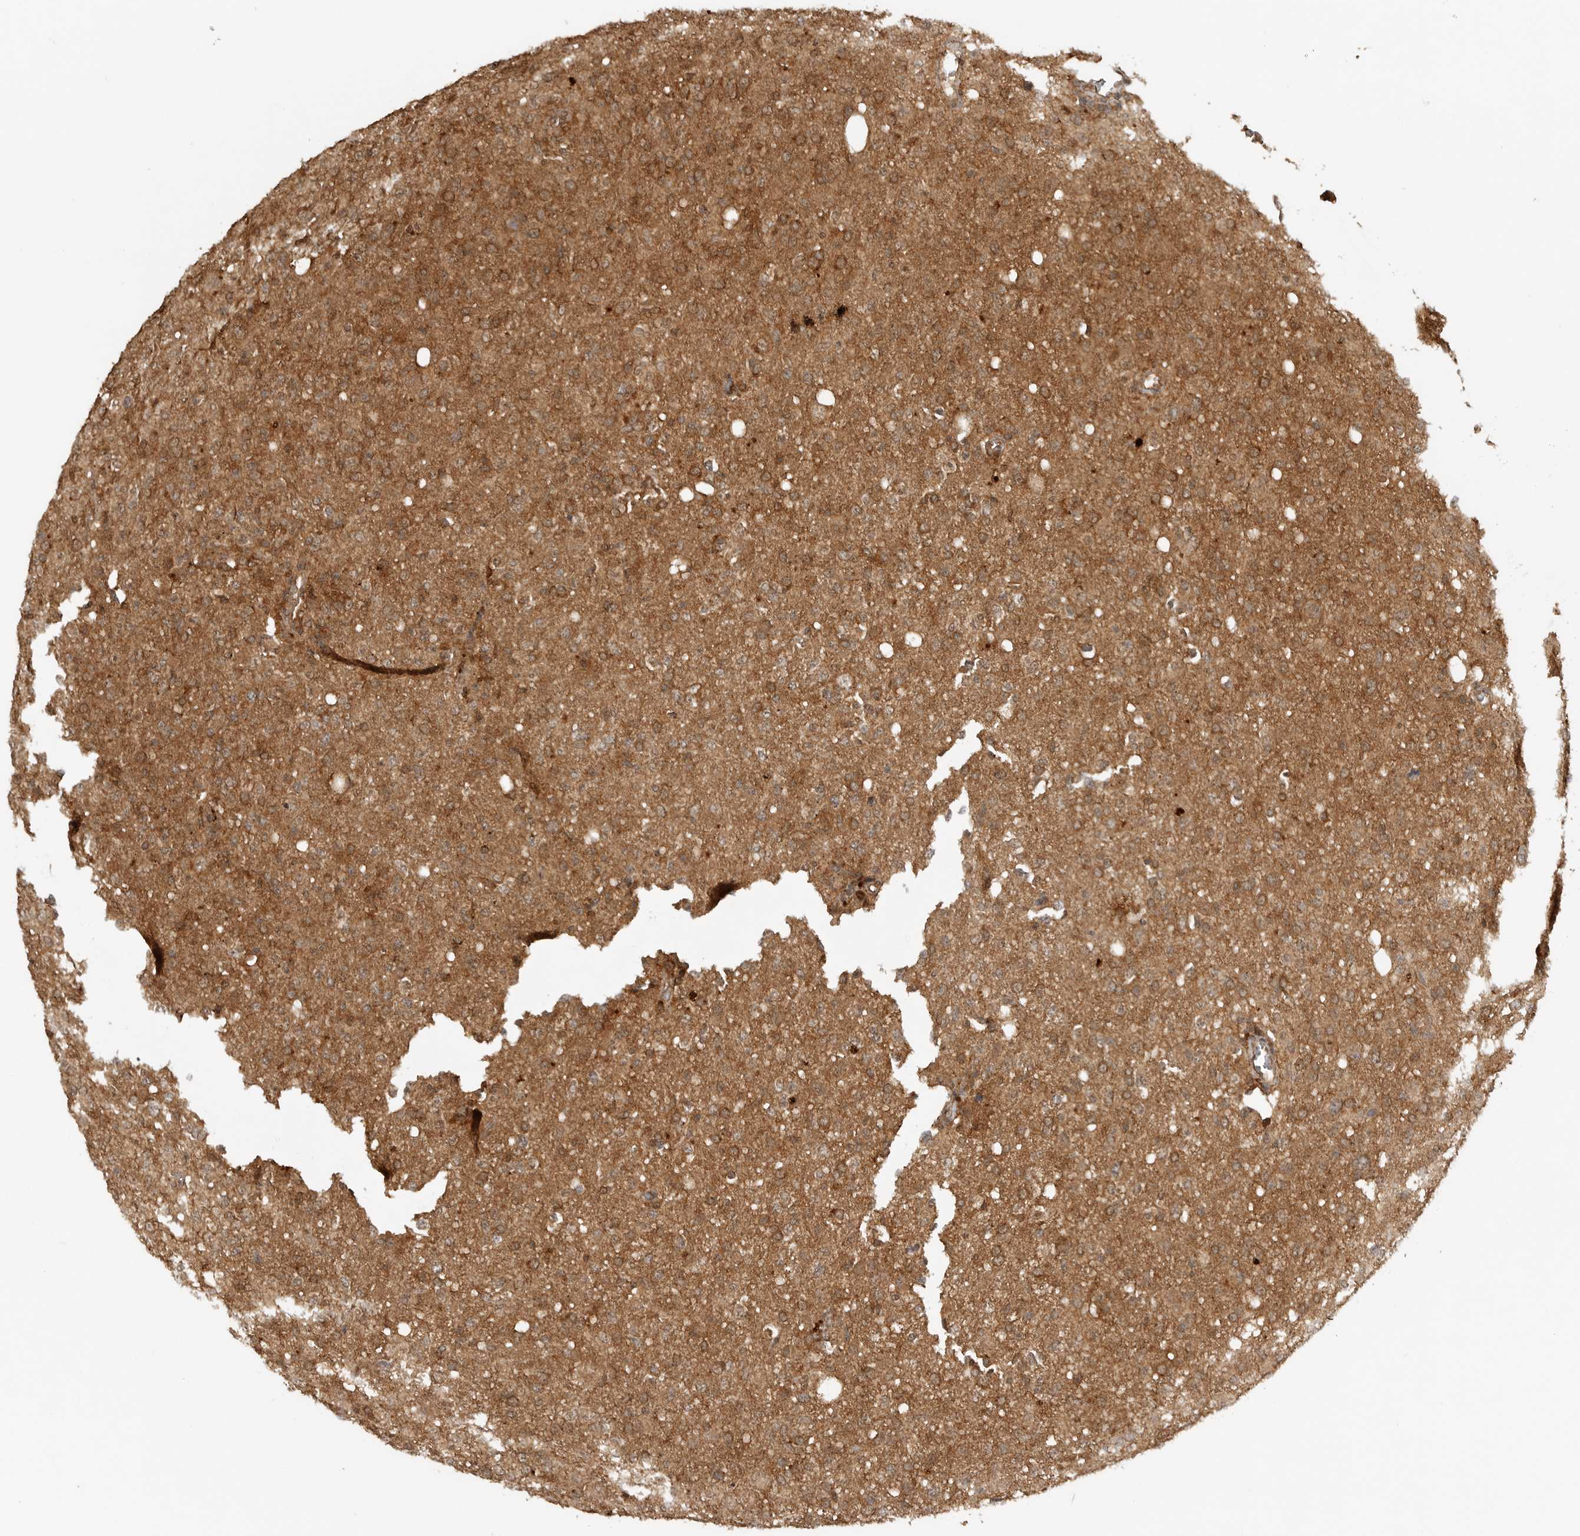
{"staining": {"intensity": "moderate", "quantity": ">75%", "location": "cytoplasmic/membranous"}, "tissue": "glioma", "cell_type": "Tumor cells", "image_type": "cancer", "snomed": [{"axis": "morphology", "description": "Glioma, malignant, High grade"}, {"axis": "topography", "description": "Brain"}], "caption": "Immunohistochemistry (IHC) photomicrograph of neoplastic tissue: human malignant glioma (high-grade) stained using immunohistochemistry exhibits medium levels of moderate protein expression localized specifically in the cytoplasmic/membranous of tumor cells, appearing as a cytoplasmic/membranous brown color.", "gene": "ICOSLG", "patient": {"sex": "female", "age": 57}}